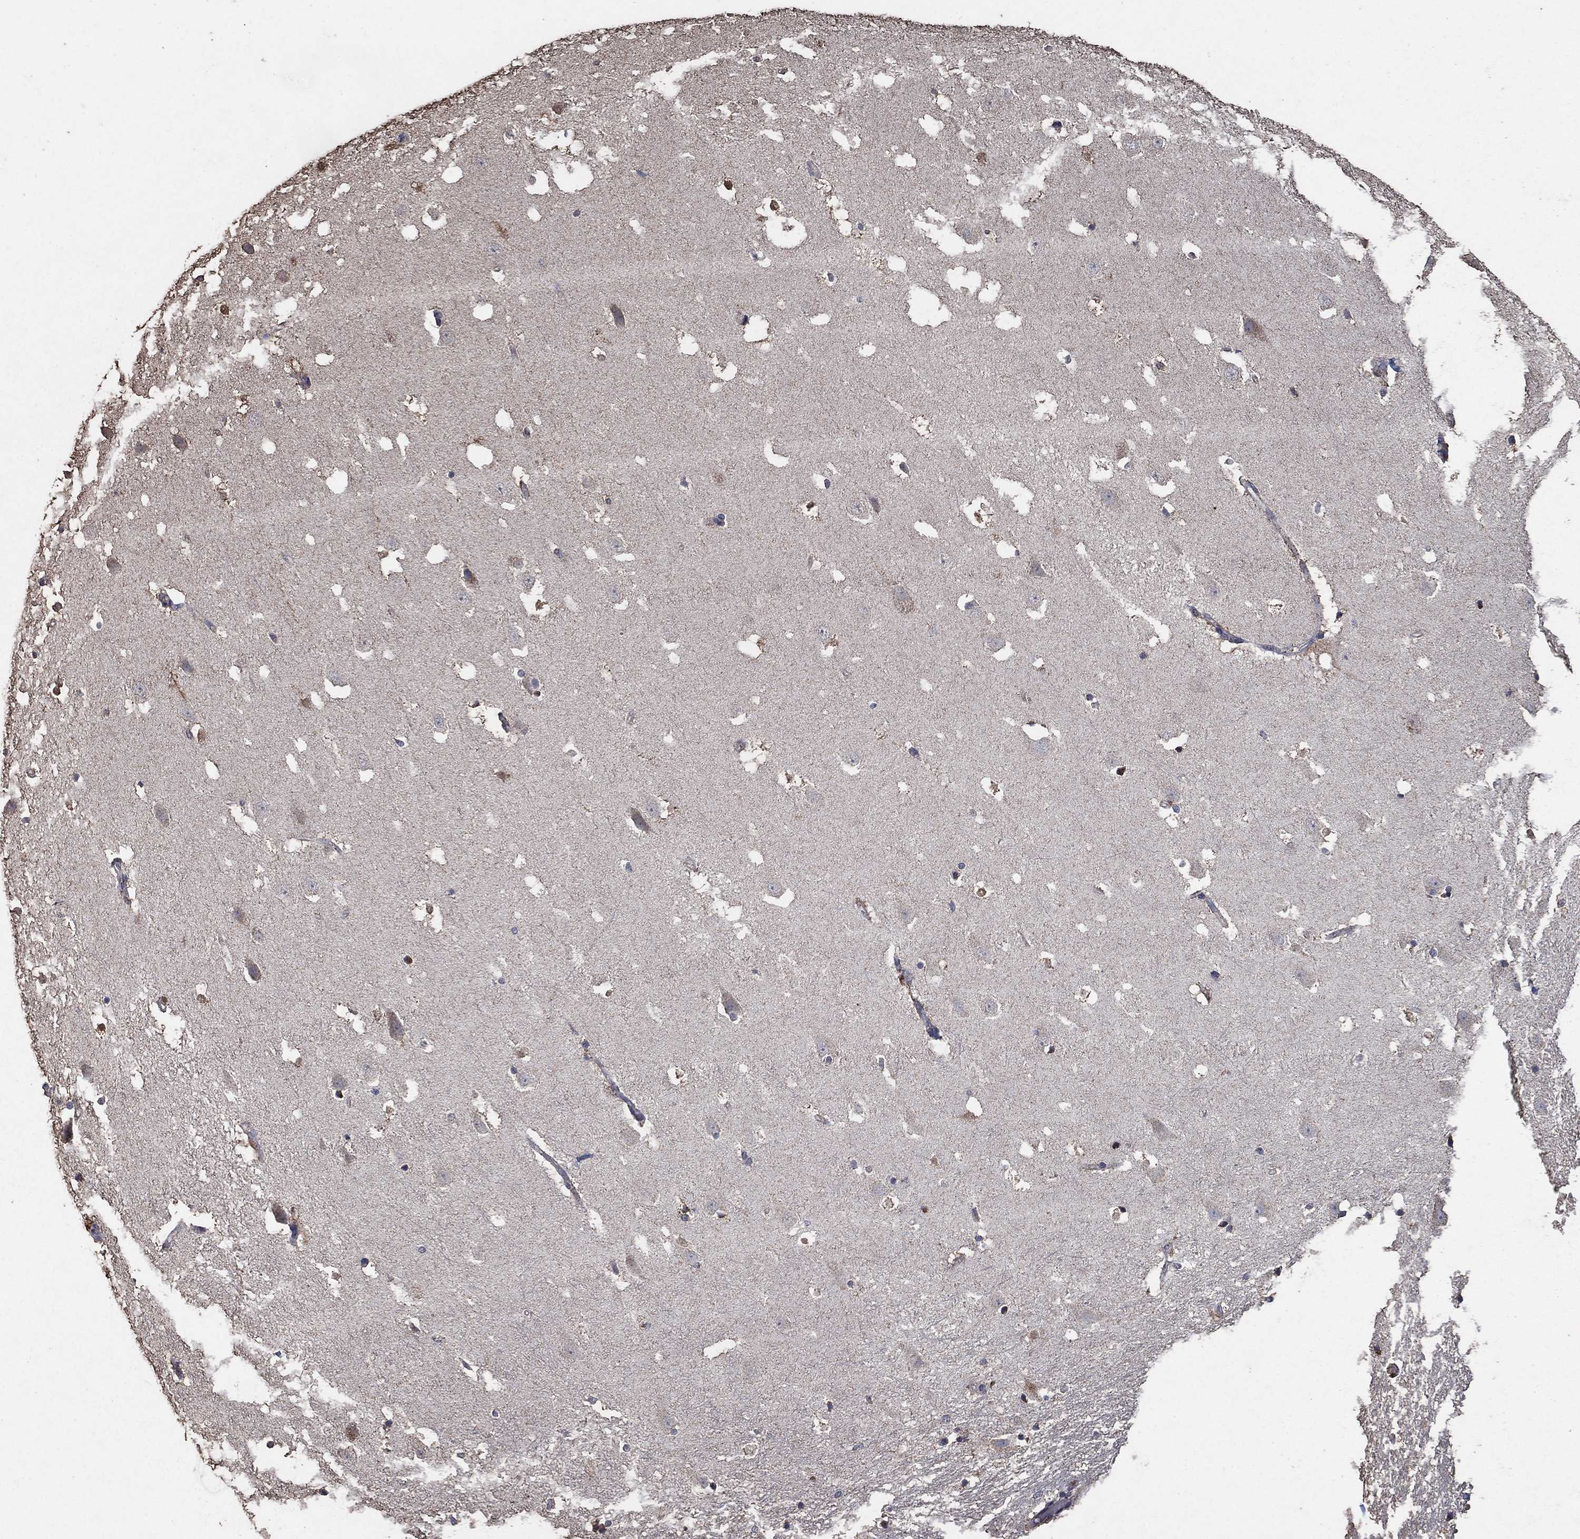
{"staining": {"intensity": "strong", "quantity": "<25%", "location": "cytoplasmic/membranous"}, "tissue": "hippocampus", "cell_type": "Glial cells", "image_type": "normal", "snomed": [{"axis": "morphology", "description": "Normal tissue, NOS"}, {"axis": "topography", "description": "Hippocampus"}], "caption": "Glial cells display medium levels of strong cytoplasmic/membranous positivity in about <25% of cells in benign hippocampus. The staining was performed using DAB (3,3'-diaminobenzidine), with brown indicating positive protein expression. Nuclei are stained blue with hematoxylin.", "gene": "MRPS24", "patient": {"sex": "male", "age": 49}}